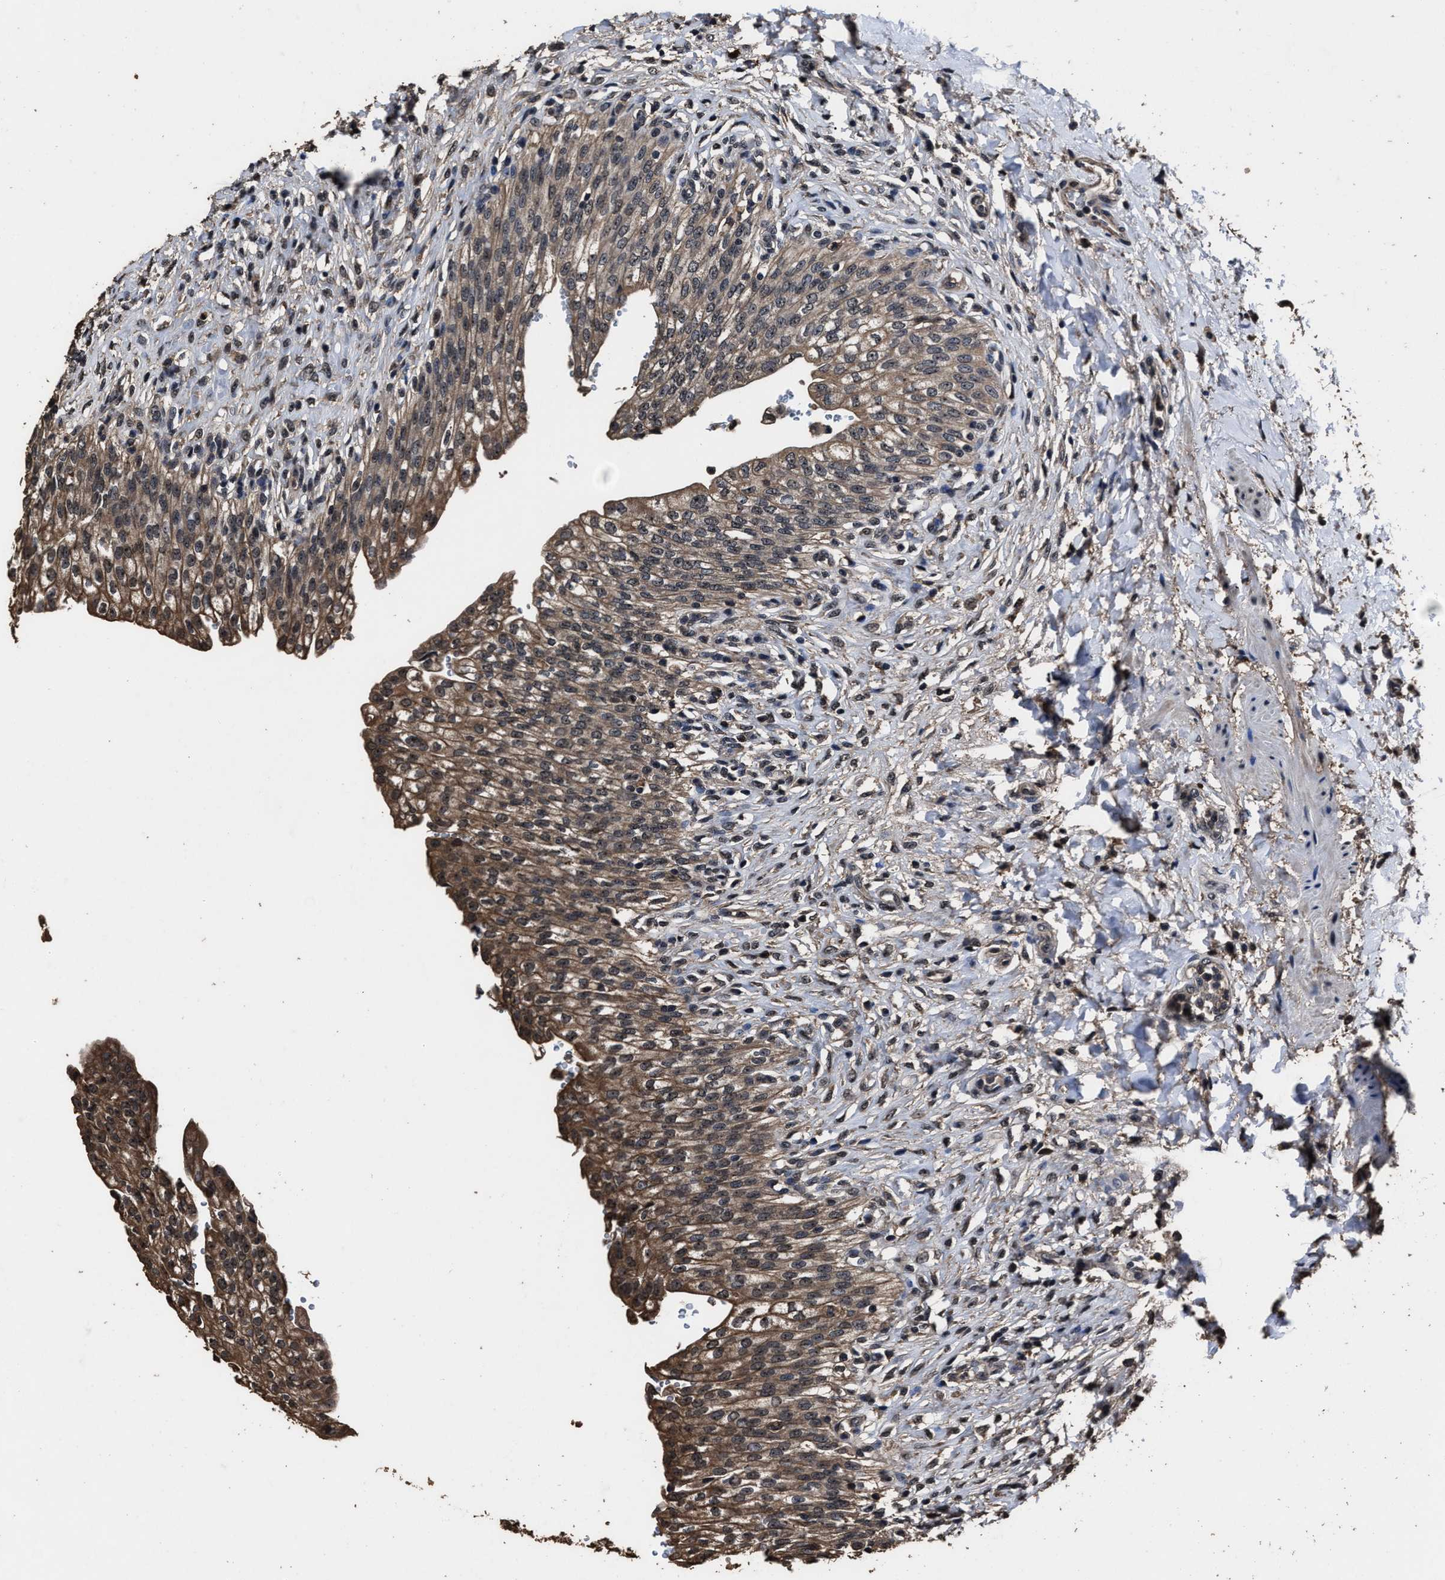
{"staining": {"intensity": "moderate", "quantity": ">75%", "location": "cytoplasmic/membranous"}, "tissue": "urinary bladder", "cell_type": "Urothelial cells", "image_type": "normal", "snomed": [{"axis": "morphology", "description": "Urothelial carcinoma, High grade"}, {"axis": "topography", "description": "Urinary bladder"}], "caption": "A medium amount of moderate cytoplasmic/membranous staining is appreciated in approximately >75% of urothelial cells in normal urinary bladder.", "gene": "RSBN1L", "patient": {"sex": "male", "age": 46}}